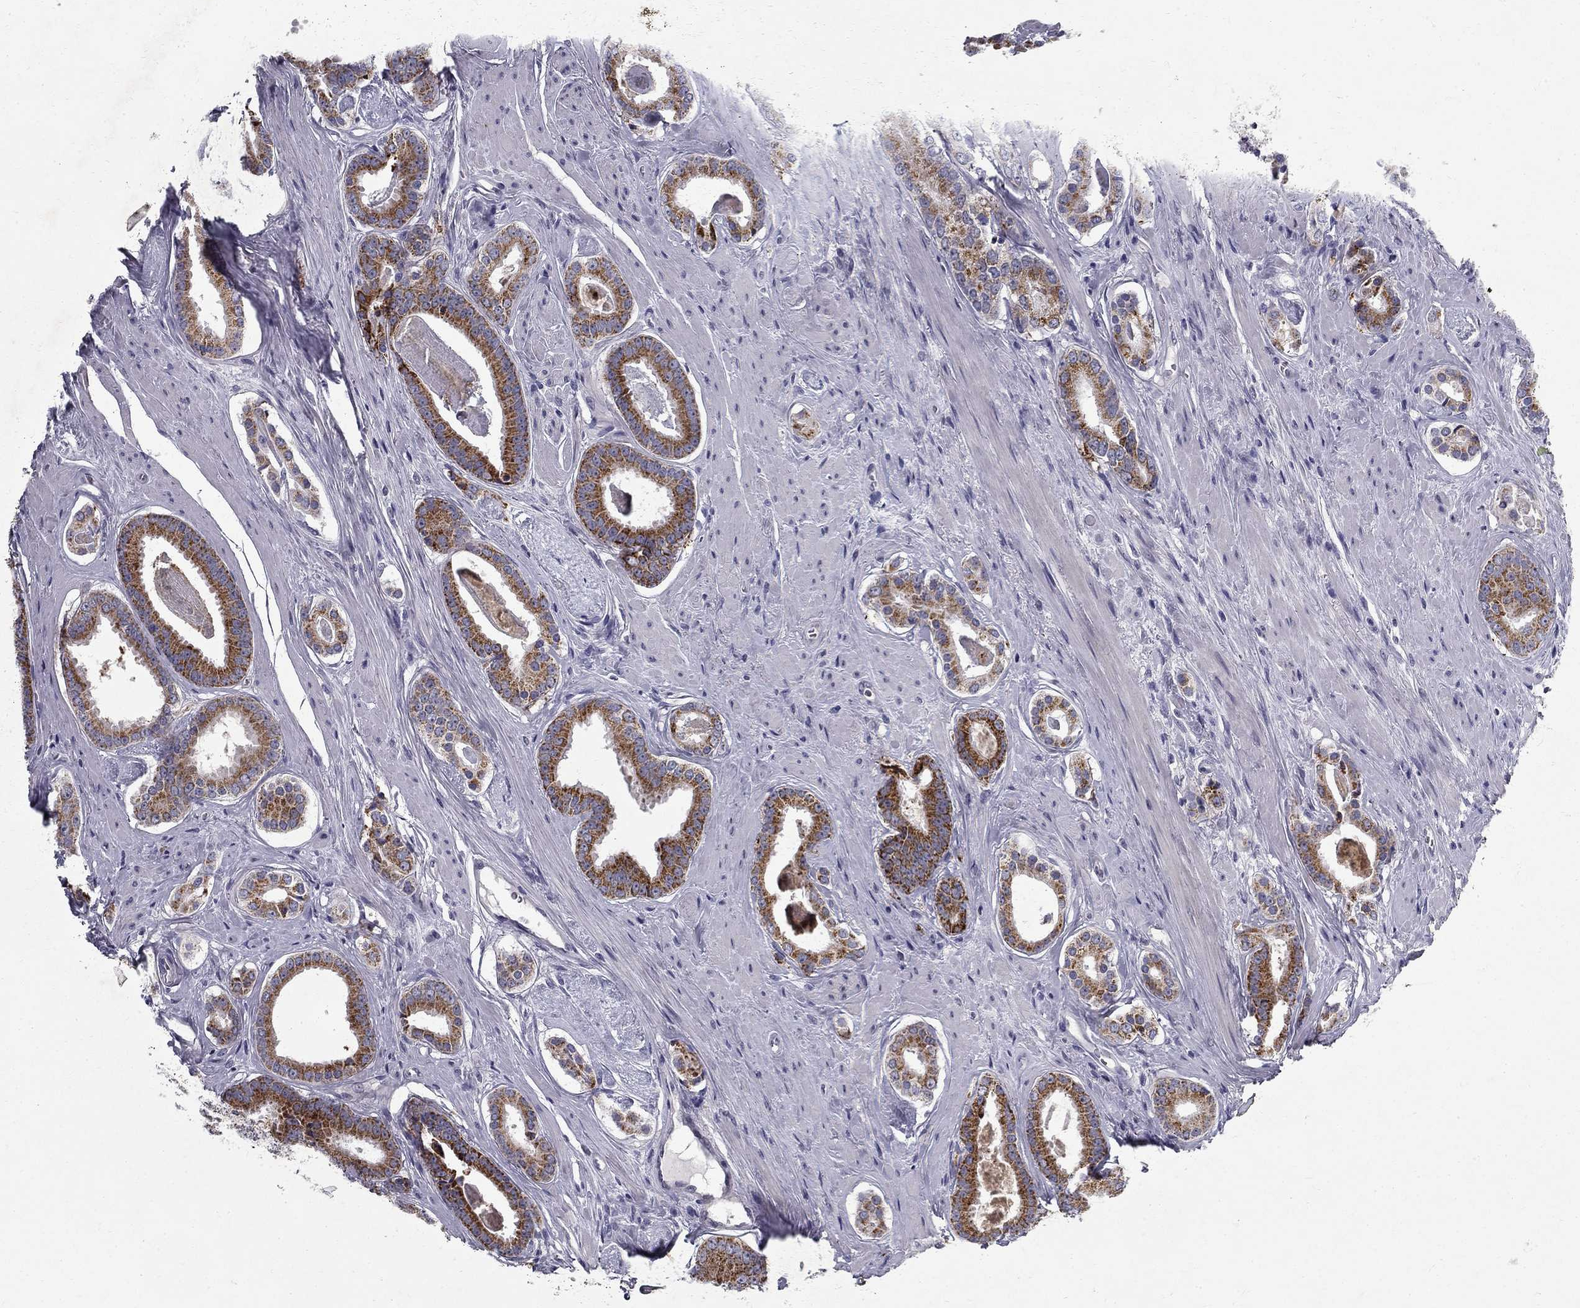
{"staining": {"intensity": "strong", "quantity": "25%-75%", "location": "cytoplasmic/membranous"}, "tissue": "prostate cancer", "cell_type": "Tumor cells", "image_type": "cancer", "snomed": [{"axis": "morphology", "description": "Adenocarcinoma, NOS"}, {"axis": "topography", "description": "Prostate"}], "caption": "Prostate adenocarcinoma tissue shows strong cytoplasmic/membranous positivity in about 25%-75% of tumor cells, visualized by immunohistochemistry. (IHC, brightfield microscopy, high magnification).", "gene": "CLIC6", "patient": {"sex": "male", "age": 61}}